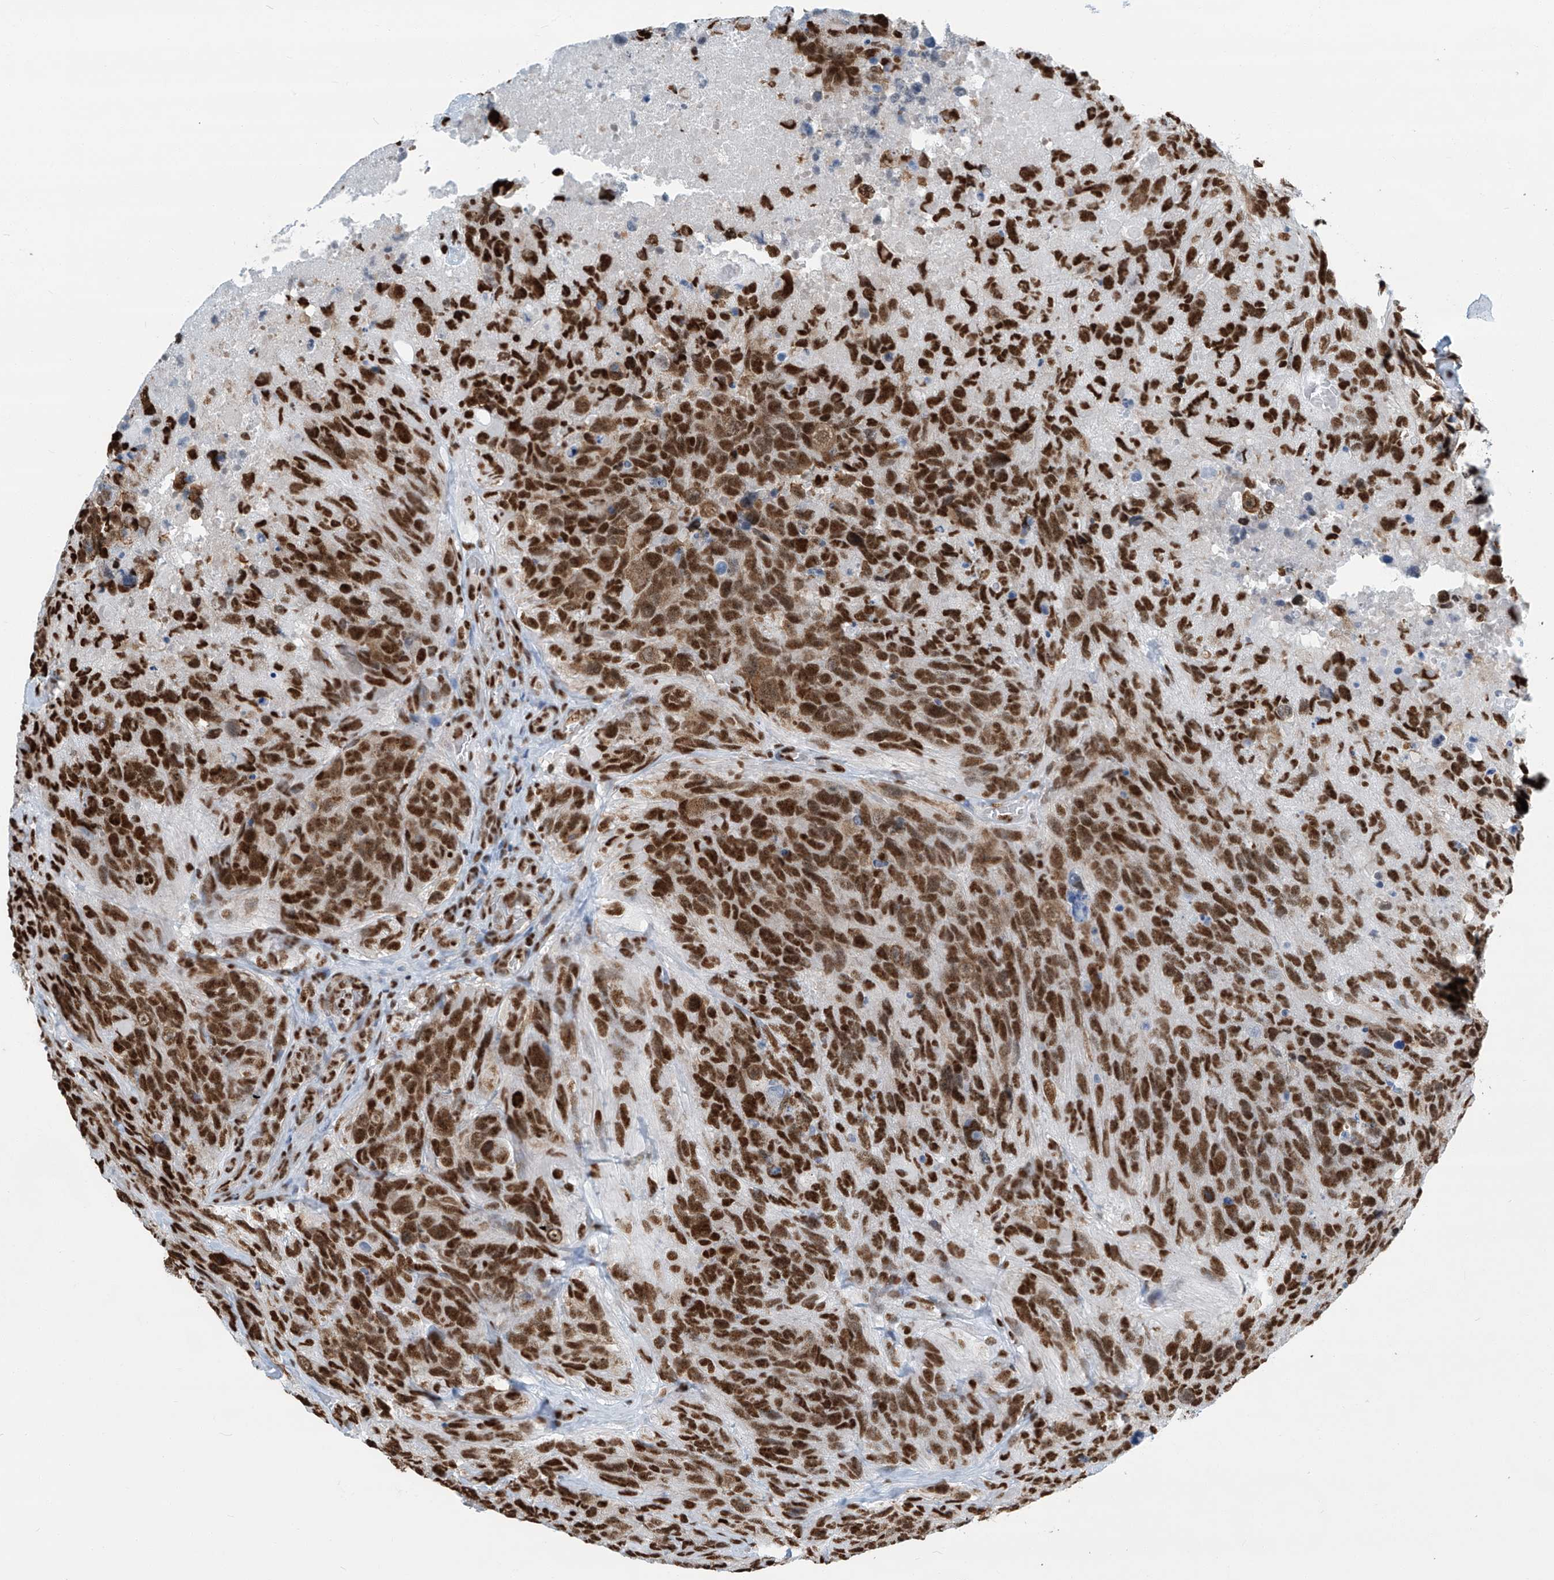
{"staining": {"intensity": "strong", "quantity": ">75%", "location": "nuclear"}, "tissue": "glioma", "cell_type": "Tumor cells", "image_type": "cancer", "snomed": [{"axis": "morphology", "description": "Glioma, malignant, High grade"}, {"axis": "topography", "description": "Brain"}], "caption": "Tumor cells demonstrate strong nuclear staining in approximately >75% of cells in glioma. Using DAB (brown) and hematoxylin (blue) stains, captured at high magnification using brightfield microscopy.", "gene": "SARNP", "patient": {"sex": "male", "age": 69}}